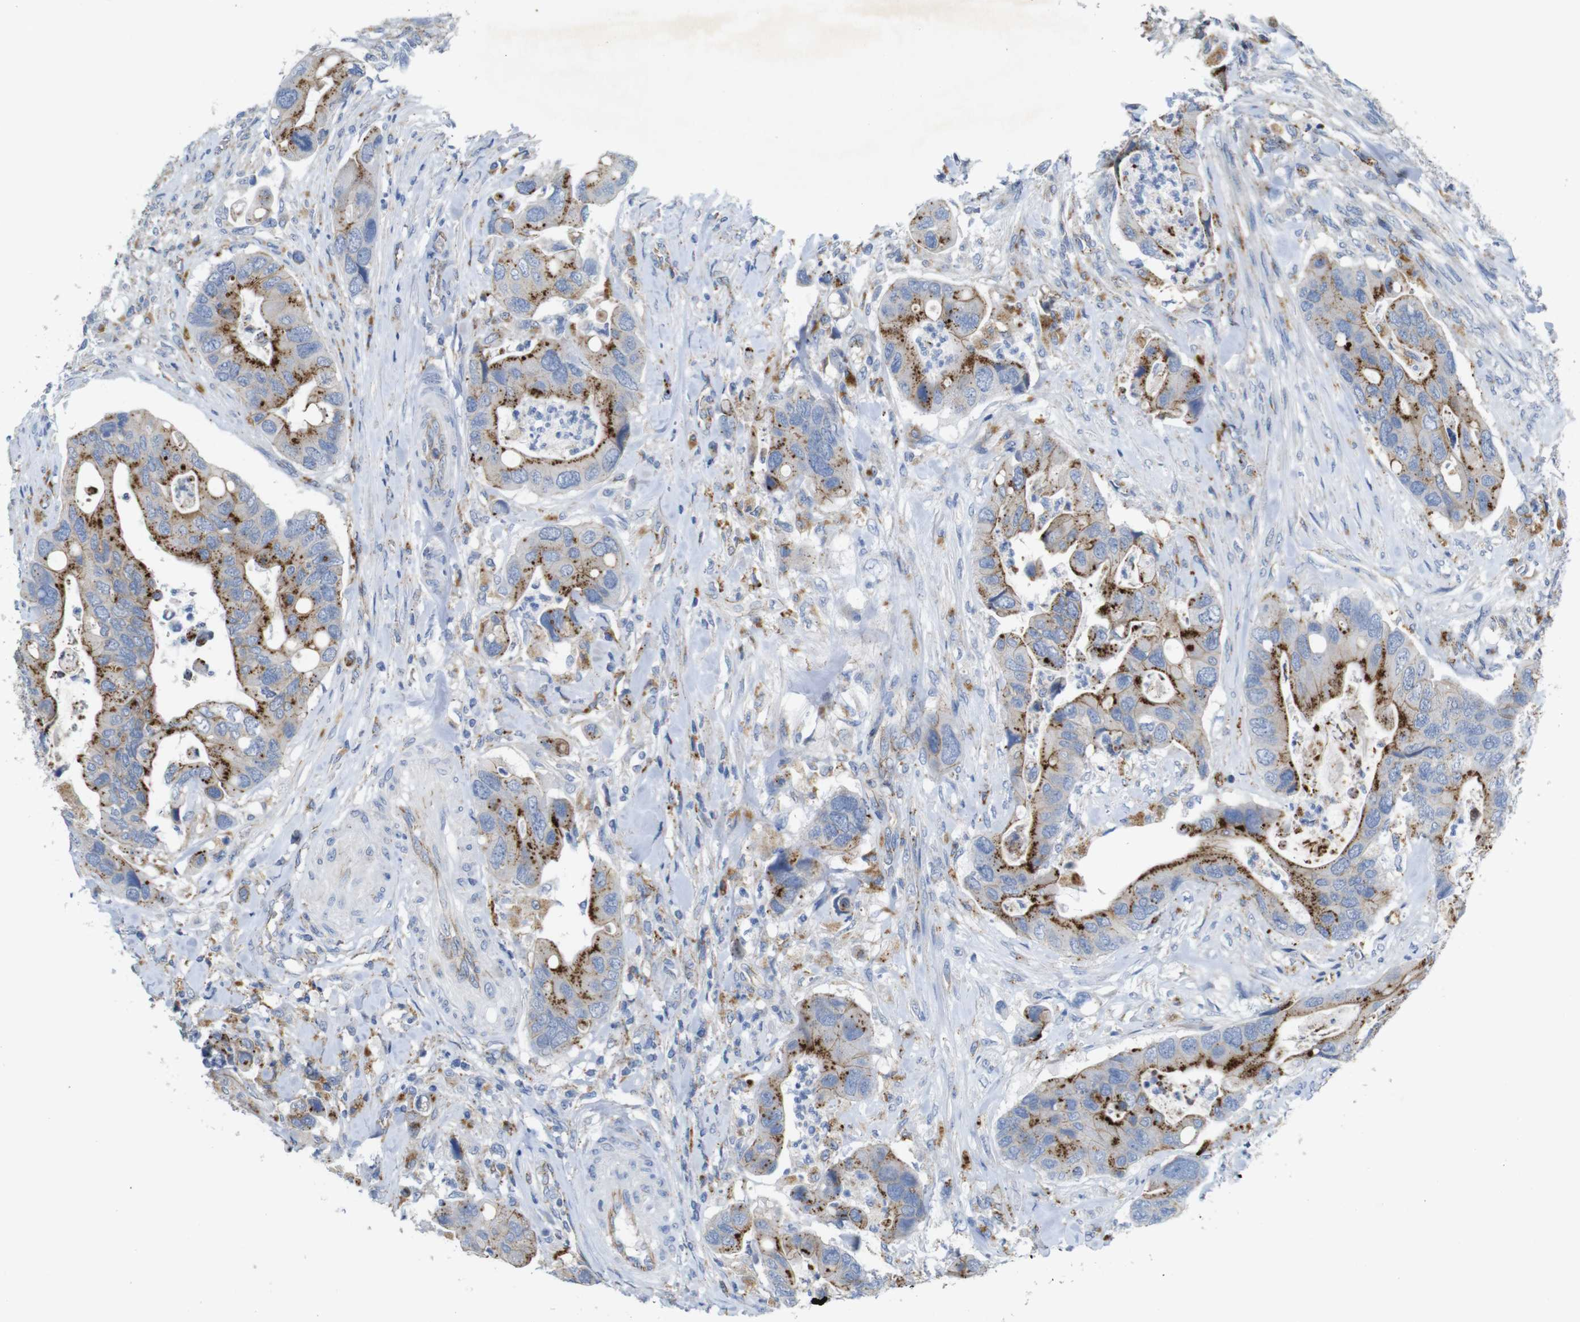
{"staining": {"intensity": "moderate", "quantity": ">75%", "location": "cytoplasmic/membranous"}, "tissue": "colorectal cancer", "cell_type": "Tumor cells", "image_type": "cancer", "snomed": [{"axis": "morphology", "description": "Adenocarcinoma, NOS"}, {"axis": "topography", "description": "Rectum"}], "caption": "Colorectal cancer stained for a protein displays moderate cytoplasmic/membranous positivity in tumor cells.", "gene": "NHLRC3", "patient": {"sex": "female", "age": 57}}